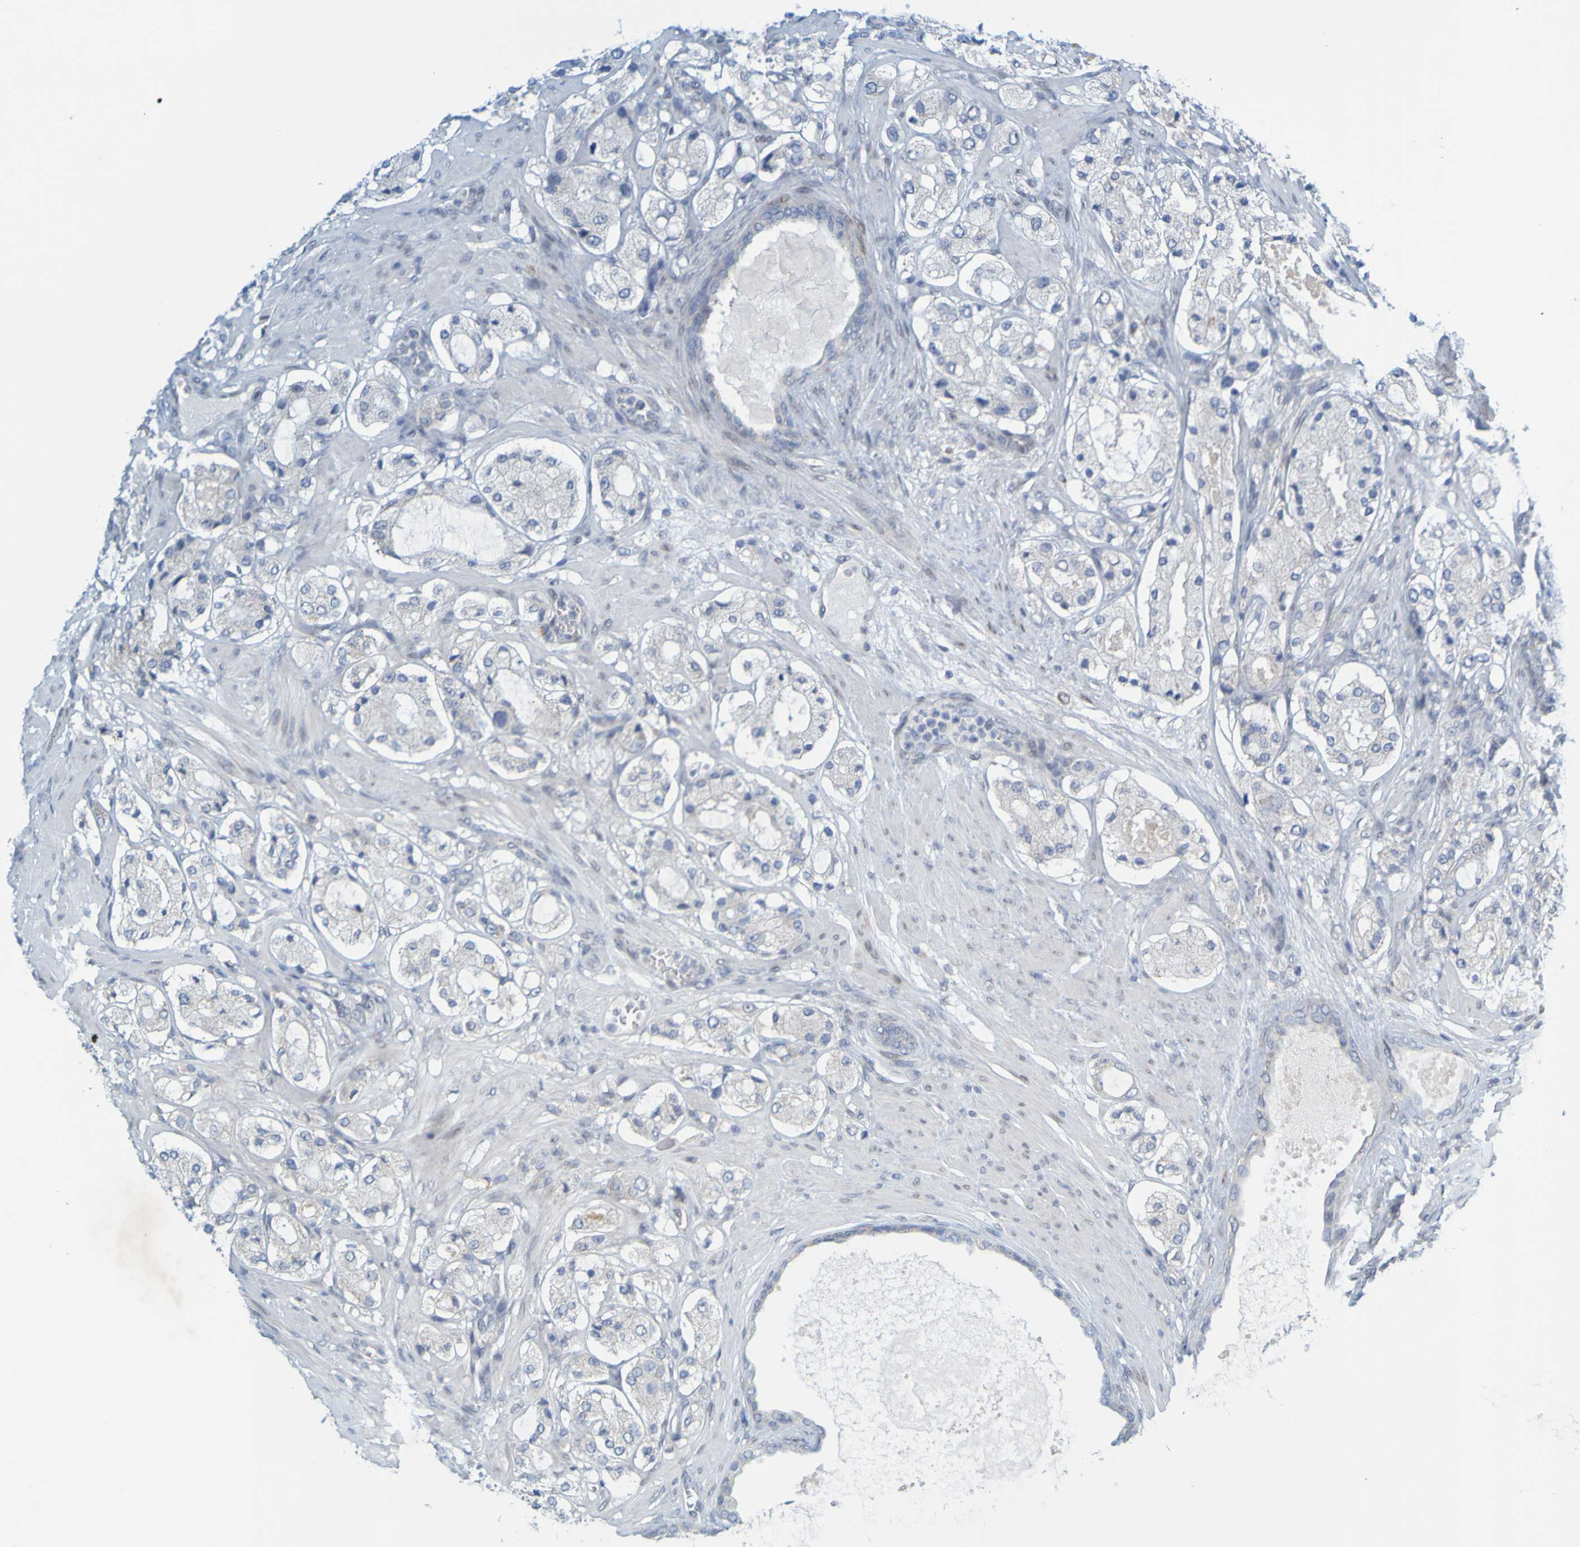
{"staining": {"intensity": "negative", "quantity": "none", "location": "none"}, "tissue": "prostate cancer", "cell_type": "Tumor cells", "image_type": "cancer", "snomed": [{"axis": "morphology", "description": "Adenocarcinoma, High grade"}, {"axis": "topography", "description": "Prostate"}], "caption": "DAB immunohistochemical staining of prostate high-grade adenocarcinoma exhibits no significant staining in tumor cells.", "gene": "MAG", "patient": {"sex": "male", "age": 65}}